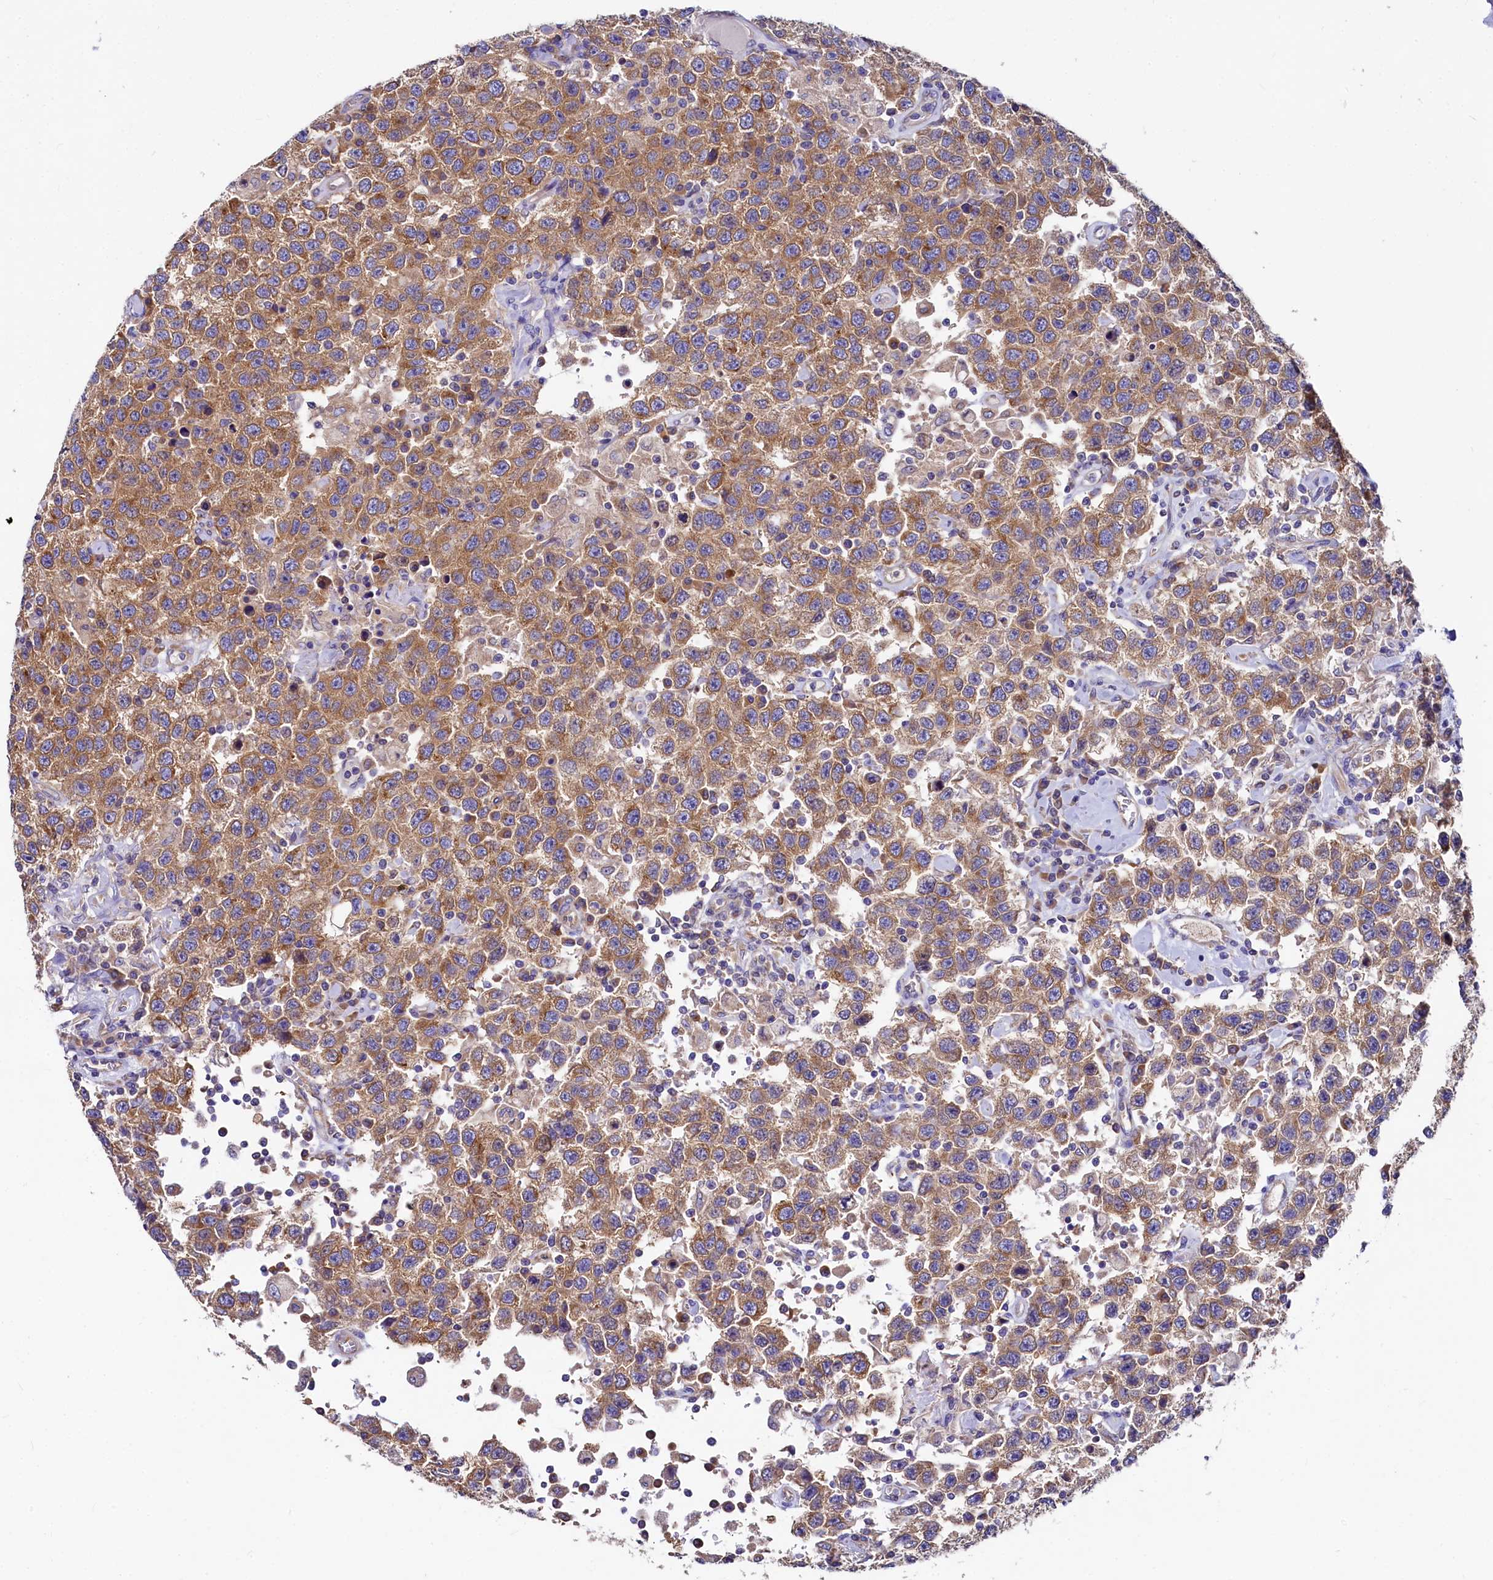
{"staining": {"intensity": "moderate", "quantity": ">75%", "location": "cytoplasmic/membranous"}, "tissue": "testis cancer", "cell_type": "Tumor cells", "image_type": "cancer", "snomed": [{"axis": "morphology", "description": "Seminoma, NOS"}, {"axis": "topography", "description": "Testis"}], "caption": "A brown stain labels moderate cytoplasmic/membranous expression of a protein in seminoma (testis) tumor cells. The protein is stained brown, and the nuclei are stained in blue (DAB (3,3'-diaminobenzidine) IHC with brightfield microscopy, high magnification).", "gene": "QARS1", "patient": {"sex": "male", "age": 41}}